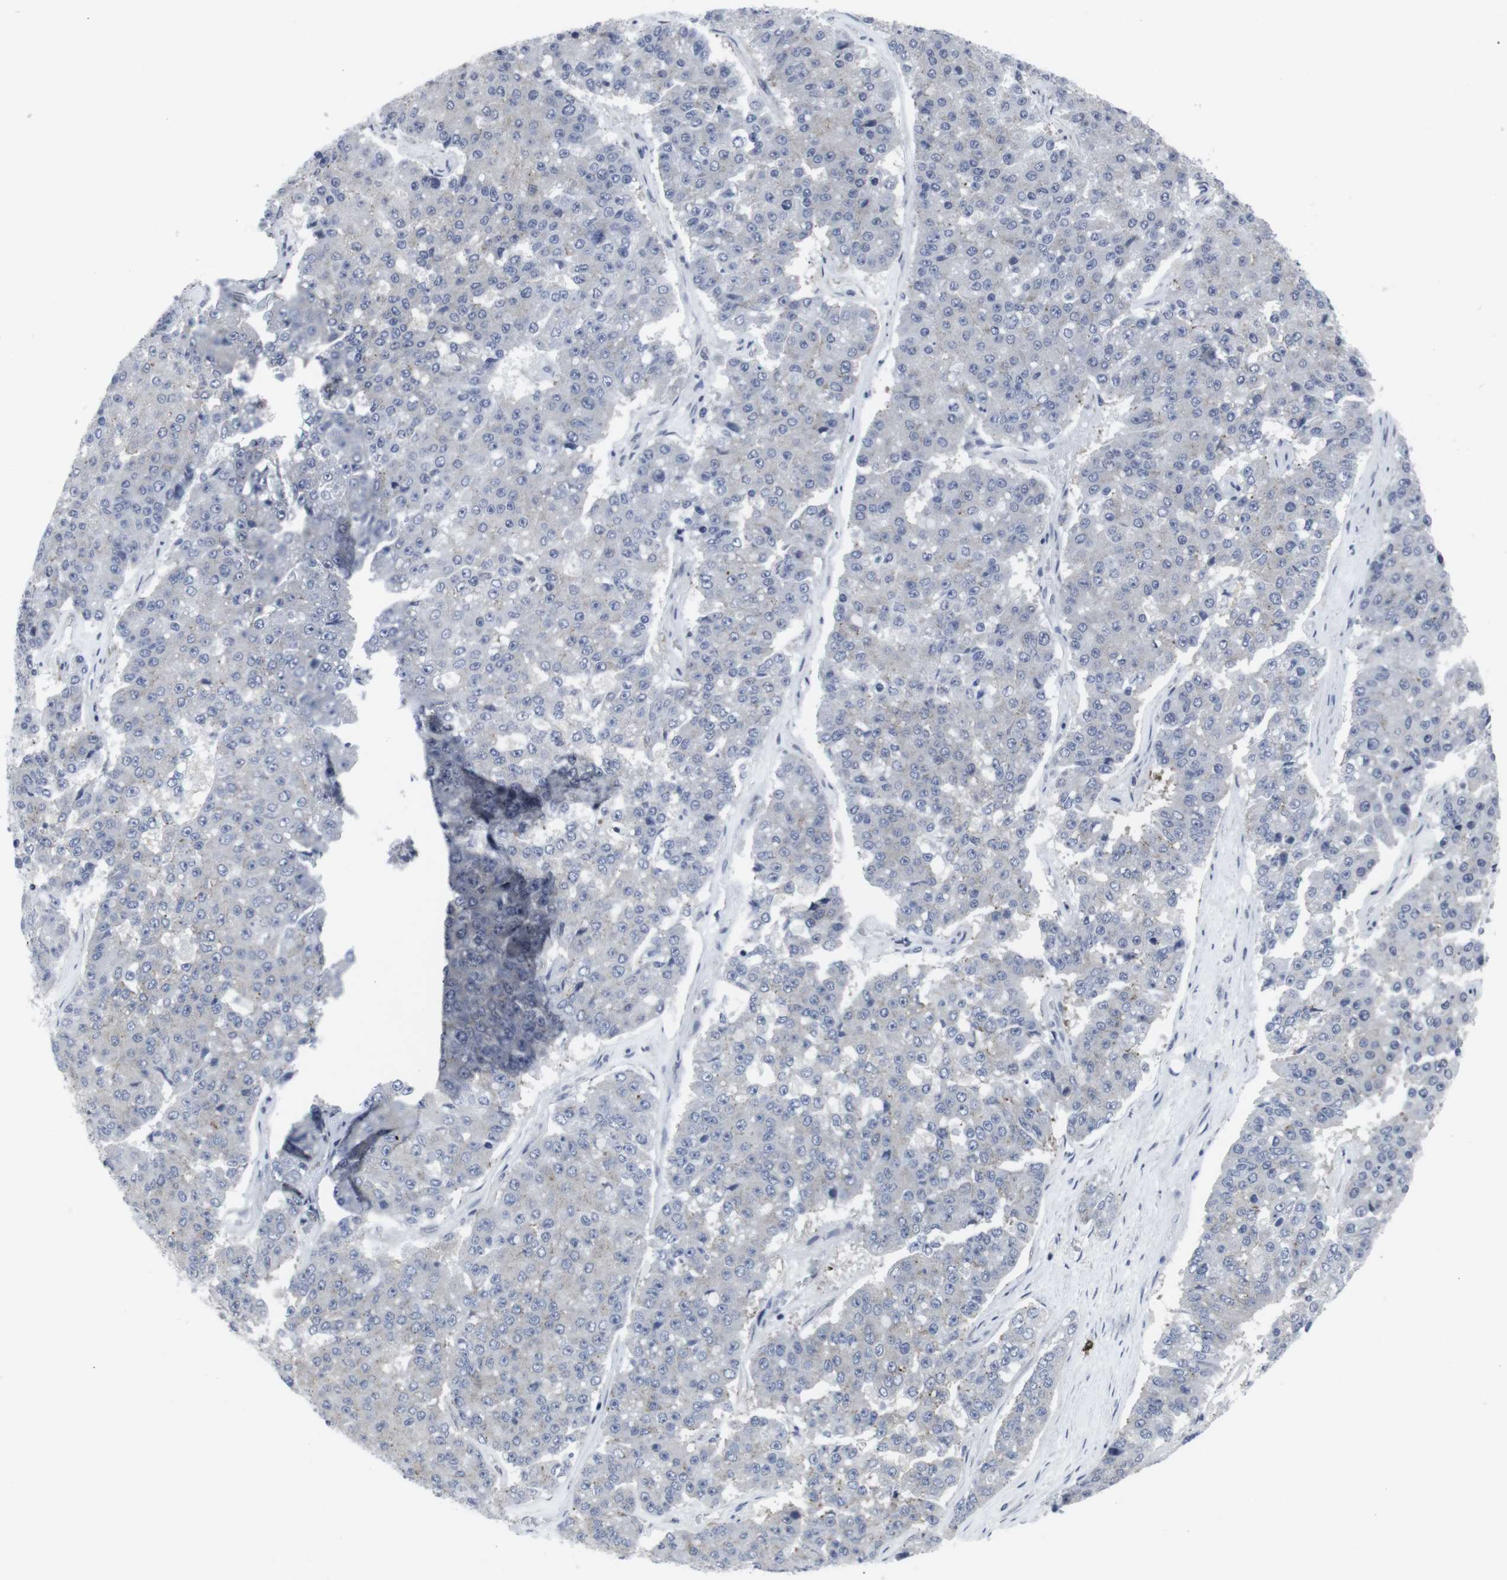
{"staining": {"intensity": "negative", "quantity": "none", "location": "none"}, "tissue": "pancreatic cancer", "cell_type": "Tumor cells", "image_type": "cancer", "snomed": [{"axis": "morphology", "description": "Adenocarcinoma, NOS"}, {"axis": "topography", "description": "Pancreas"}], "caption": "High power microscopy micrograph of an IHC image of pancreatic adenocarcinoma, revealing no significant expression in tumor cells.", "gene": "GEMIN2", "patient": {"sex": "male", "age": 50}}